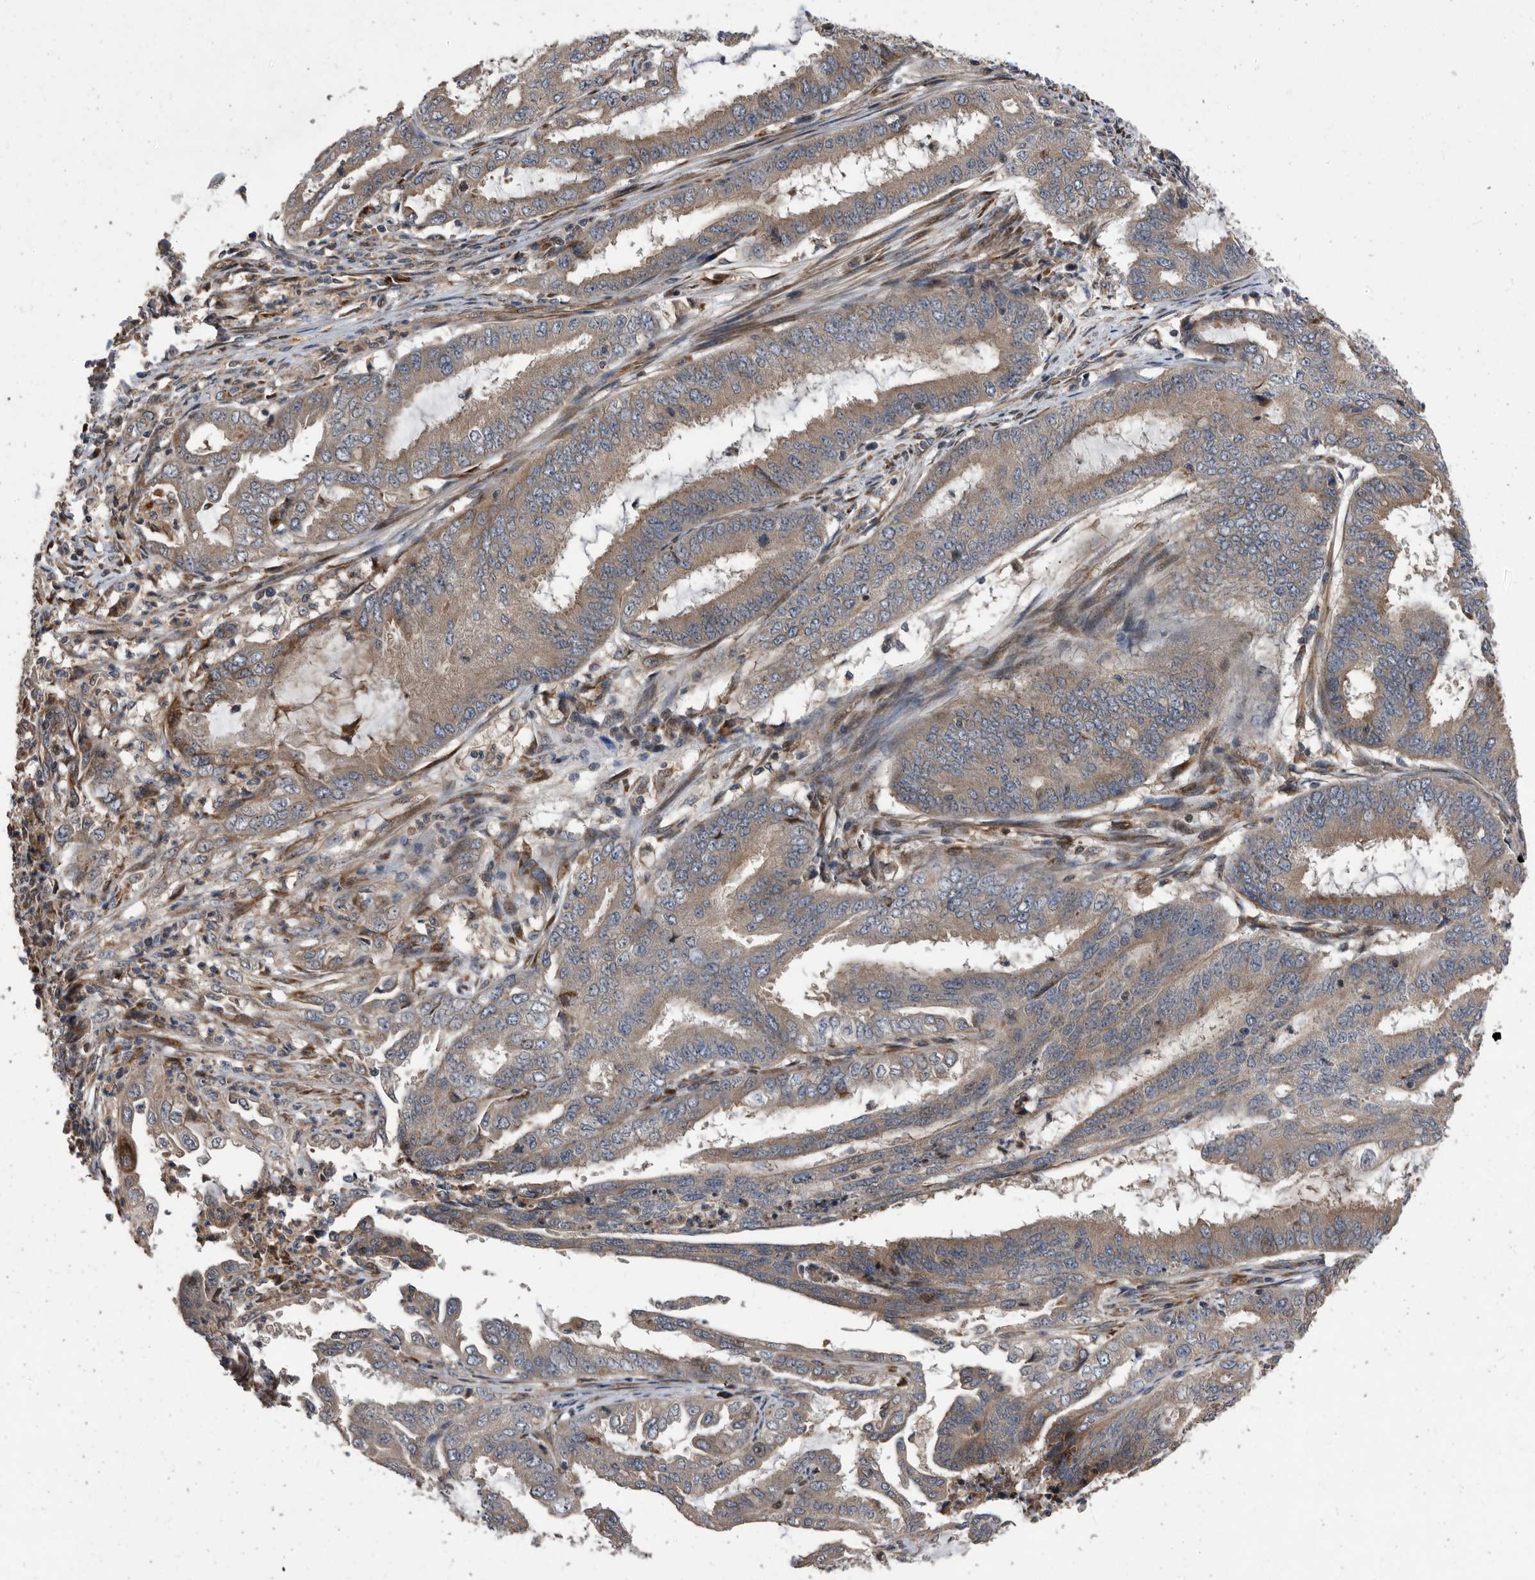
{"staining": {"intensity": "weak", "quantity": "25%-75%", "location": "cytoplasmic/membranous"}, "tissue": "endometrial cancer", "cell_type": "Tumor cells", "image_type": "cancer", "snomed": [{"axis": "morphology", "description": "Adenocarcinoma, NOS"}, {"axis": "topography", "description": "Endometrium"}], "caption": "Human endometrial cancer stained with a protein marker reveals weak staining in tumor cells.", "gene": "SERINC2", "patient": {"sex": "female", "age": 51}}